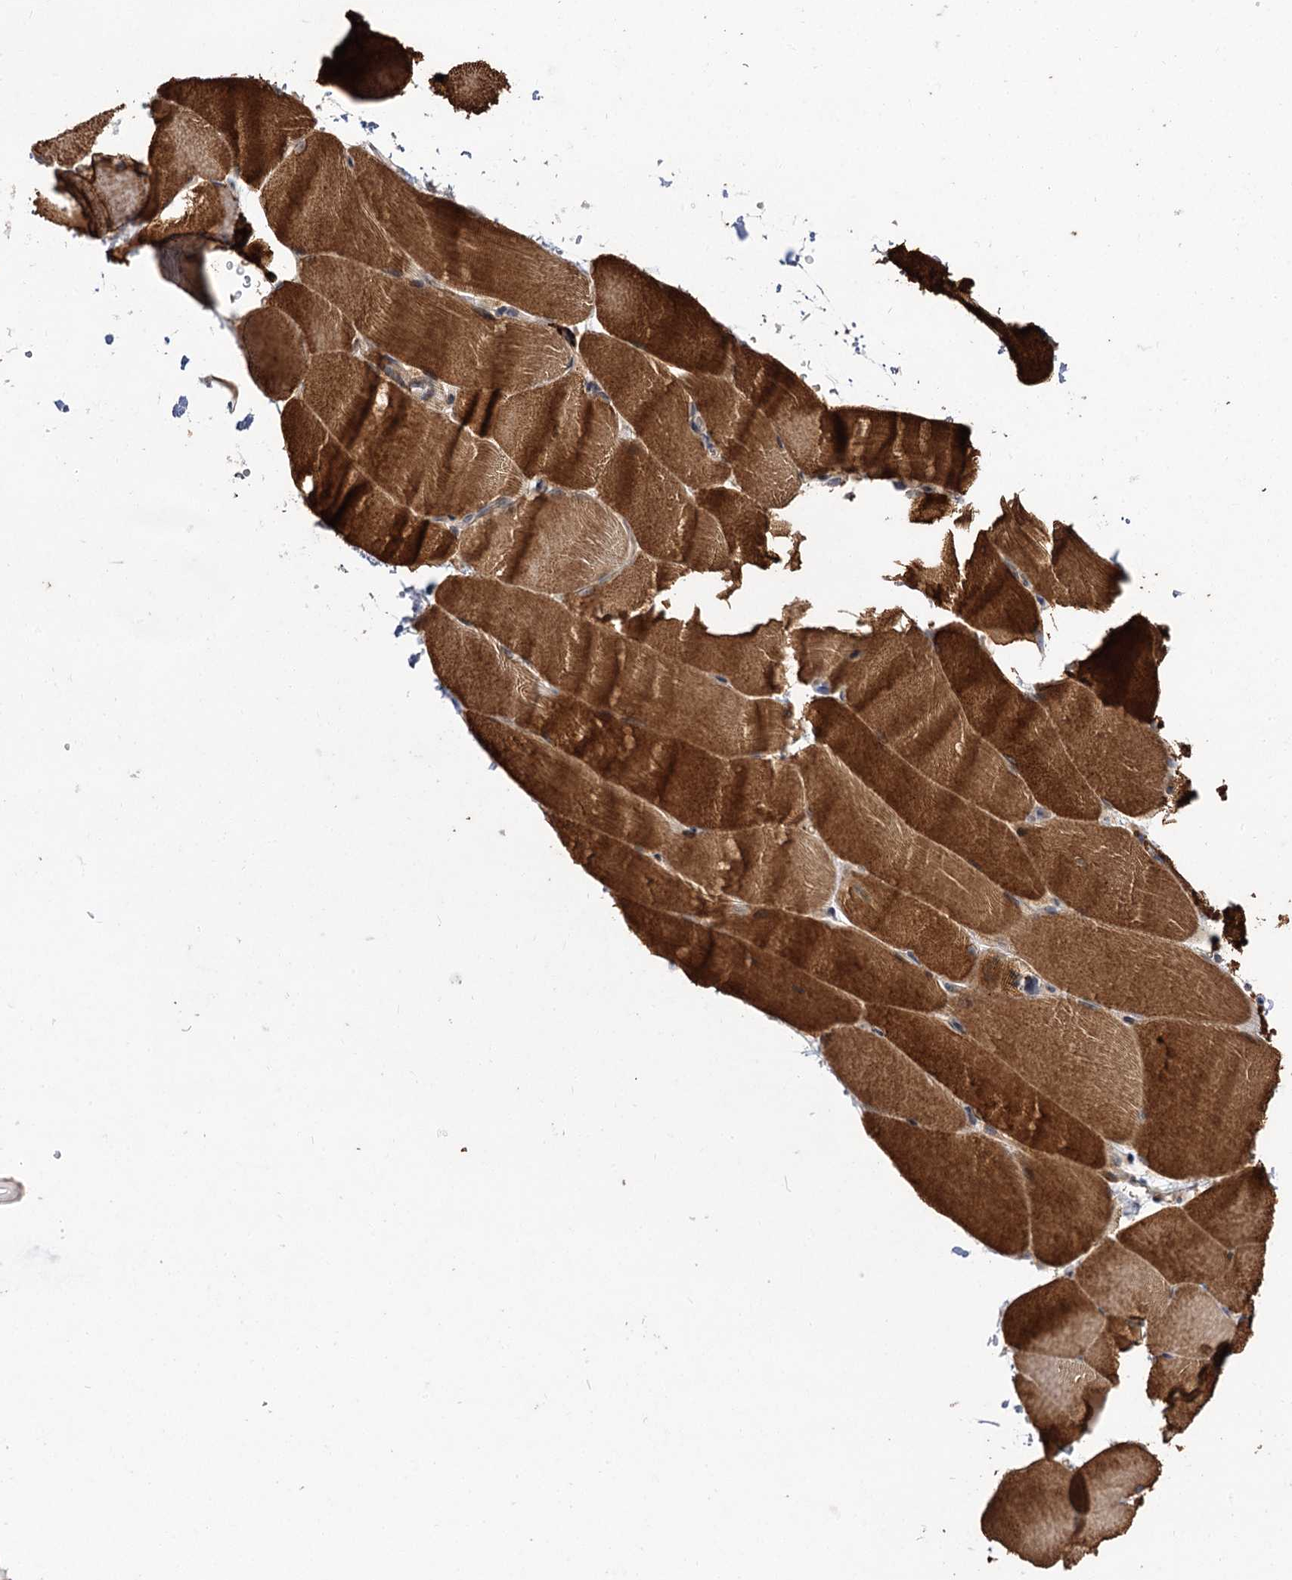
{"staining": {"intensity": "strong", "quantity": ">75%", "location": "cytoplasmic/membranous"}, "tissue": "skeletal muscle", "cell_type": "Myocytes", "image_type": "normal", "snomed": [{"axis": "morphology", "description": "Normal tissue, NOS"}, {"axis": "topography", "description": "Skeletal muscle"}, {"axis": "topography", "description": "Parathyroid gland"}], "caption": "A high-resolution image shows immunohistochemistry staining of unremarkable skeletal muscle, which demonstrates strong cytoplasmic/membranous expression in approximately >75% of myocytes.", "gene": "FBXW8", "patient": {"sex": "female", "age": 37}}